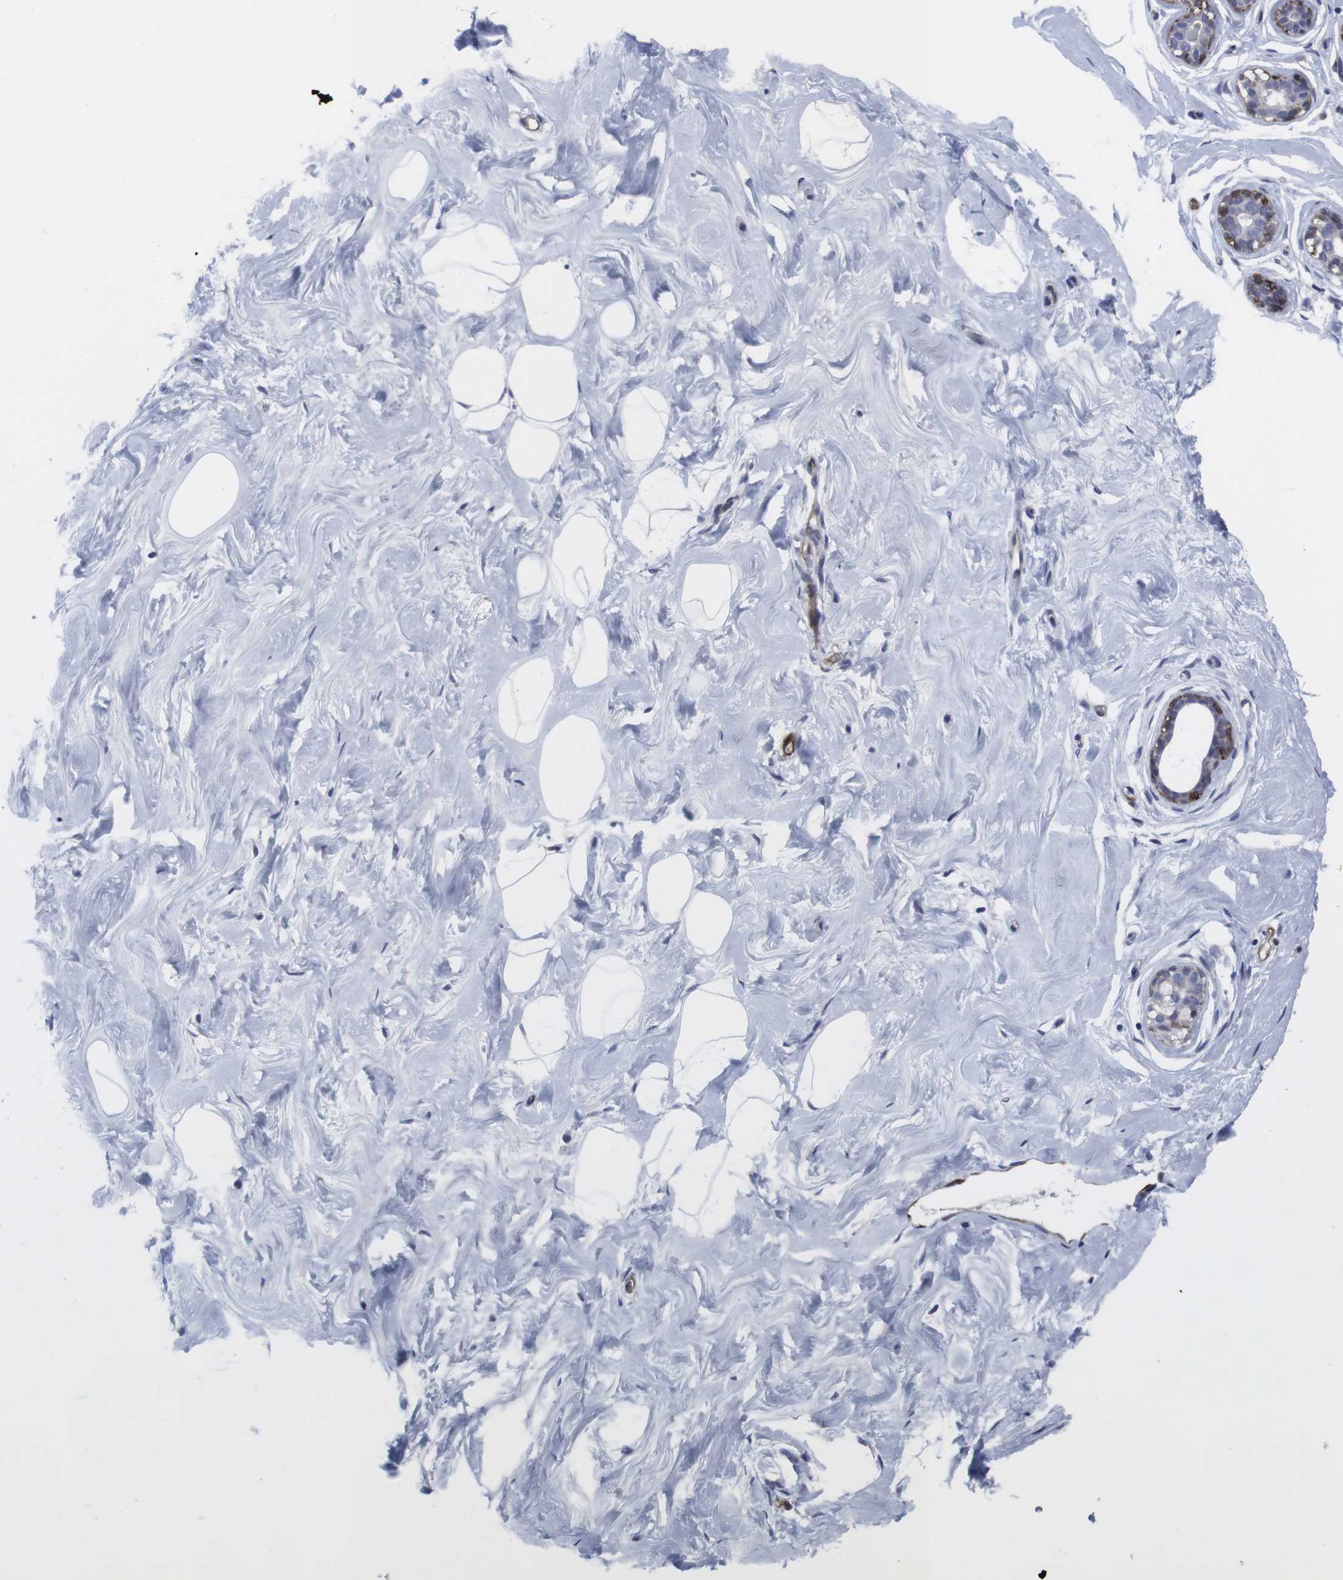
{"staining": {"intensity": "negative", "quantity": "none", "location": "none"}, "tissue": "breast", "cell_type": "Adipocytes", "image_type": "normal", "snomed": [{"axis": "morphology", "description": "Normal tissue, NOS"}, {"axis": "topography", "description": "Breast"}], "caption": "This is a histopathology image of immunohistochemistry staining of benign breast, which shows no staining in adipocytes.", "gene": "SNCG", "patient": {"sex": "female", "age": 23}}